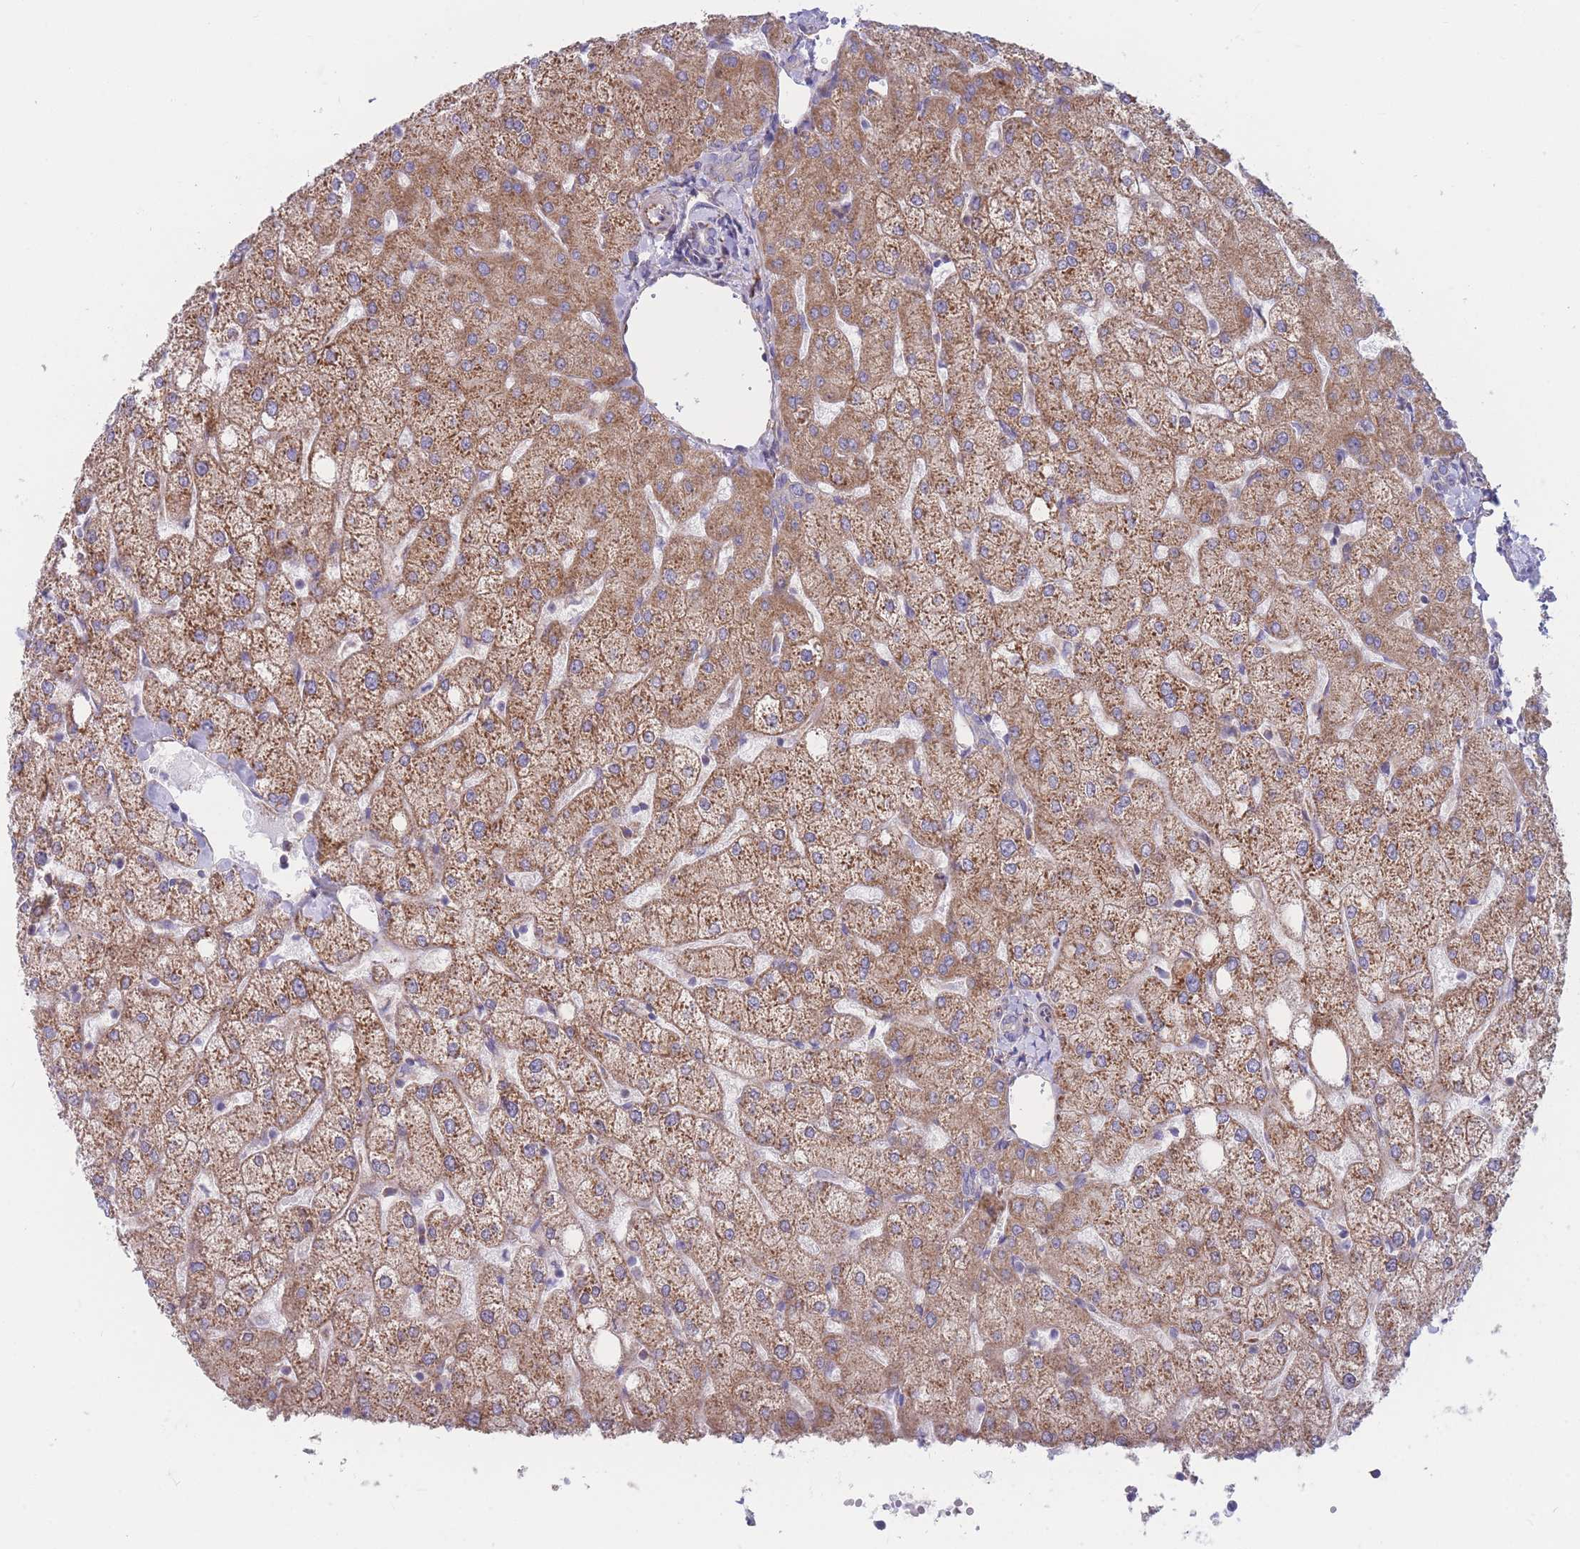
{"staining": {"intensity": "negative", "quantity": "none", "location": "none"}, "tissue": "liver", "cell_type": "Cholangiocytes", "image_type": "normal", "snomed": [{"axis": "morphology", "description": "Normal tissue, NOS"}, {"axis": "topography", "description": "Liver"}], "caption": "High magnification brightfield microscopy of benign liver stained with DAB (brown) and counterstained with hematoxylin (blue): cholangiocytes show no significant expression. Nuclei are stained in blue.", "gene": "RPL8", "patient": {"sex": "female", "age": 54}}